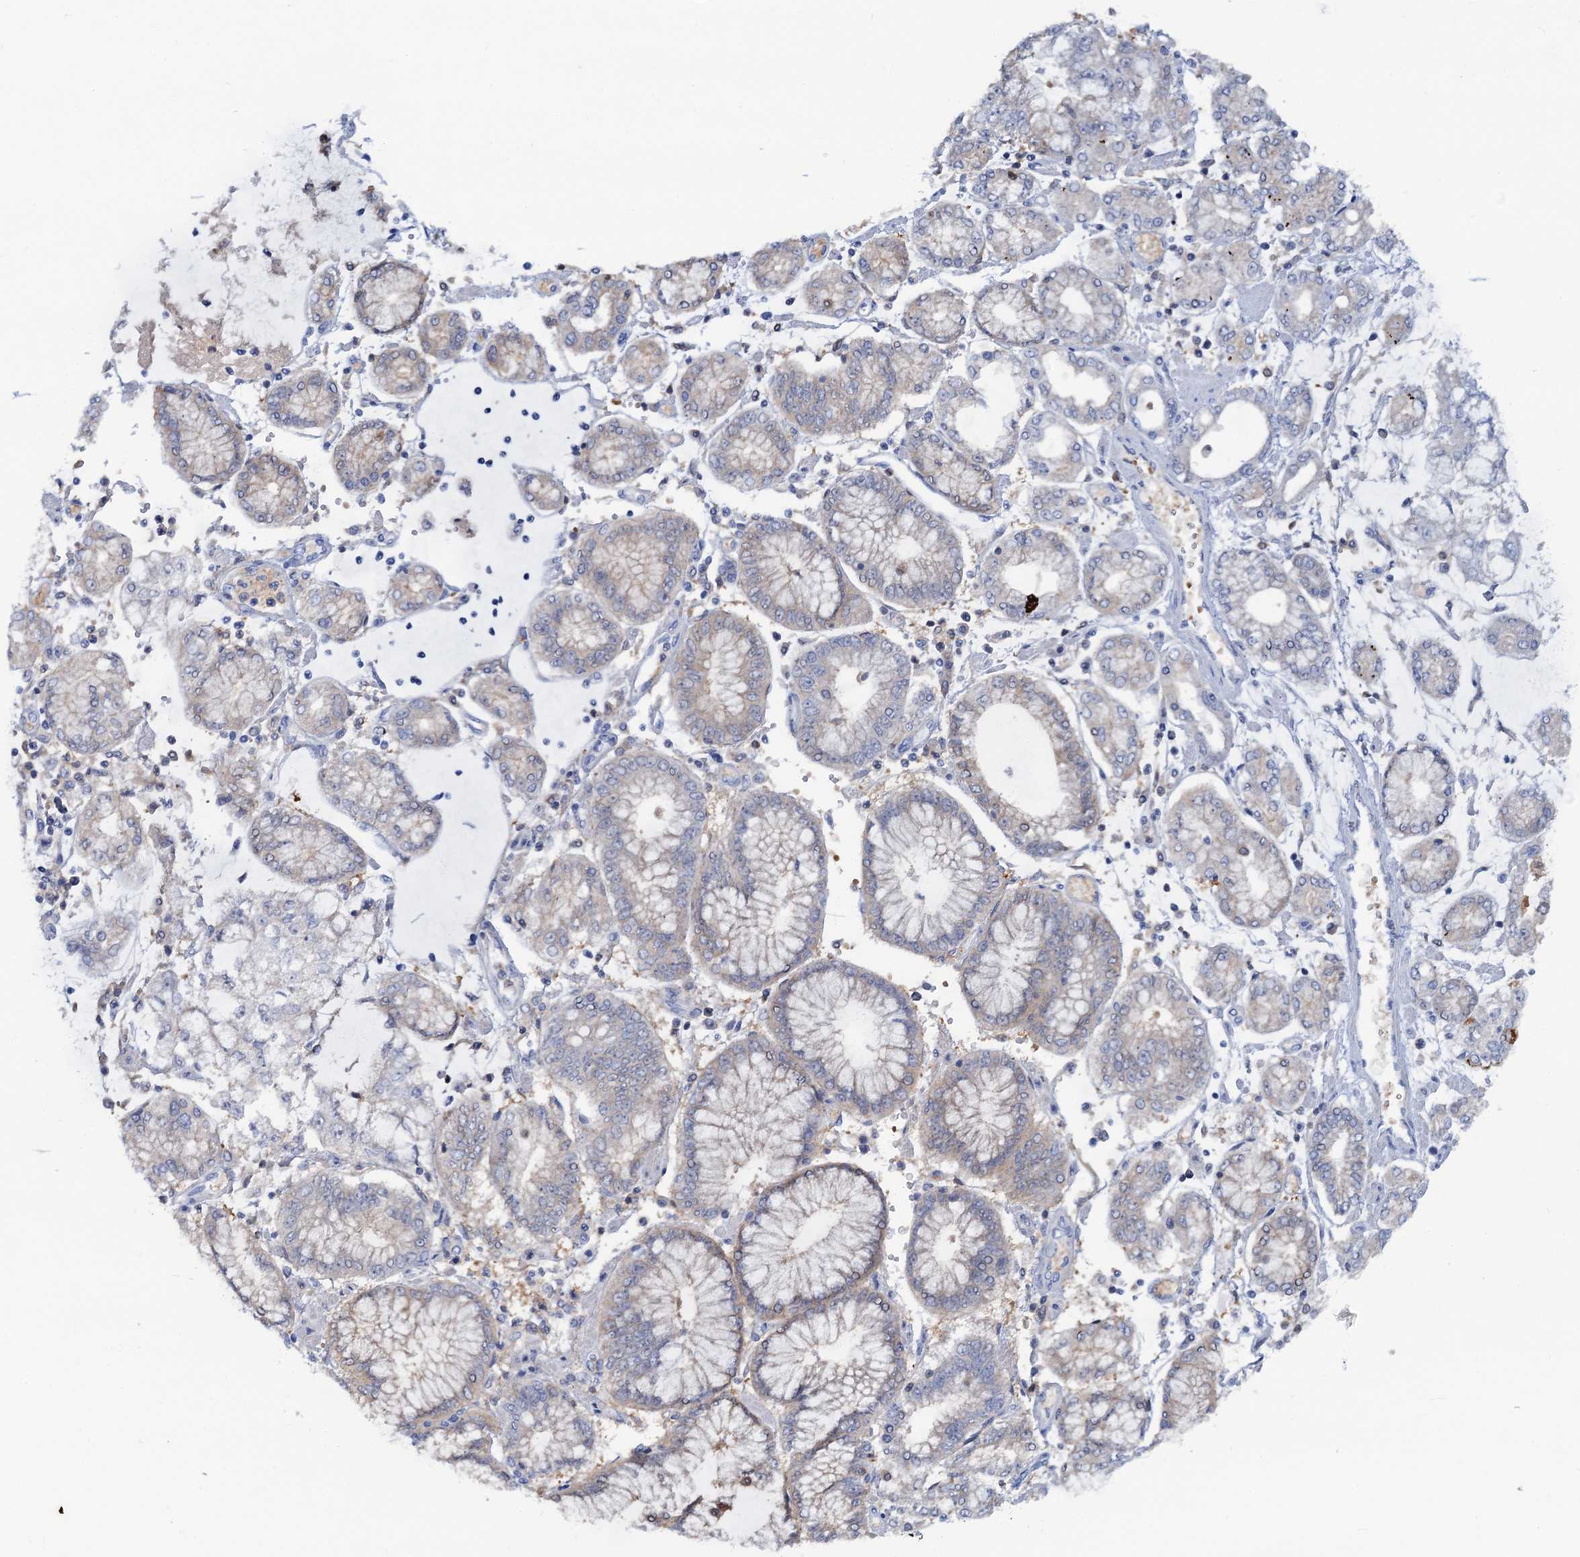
{"staining": {"intensity": "negative", "quantity": "none", "location": "none"}, "tissue": "stomach cancer", "cell_type": "Tumor cells", "image_type": "cancer", "snomed": [{"axis": "morphology", "description": "Adenocarcinoma, NOS"}, {"axis": "topography", "description": "Stomach"}], "caption": "DAB immunohistochemical staining of adenocarcinoma (stomach) demonstrates no significant expression in tumor cells.", "gene": "FAH", "patient": {"sex": "male", "age": 76}}